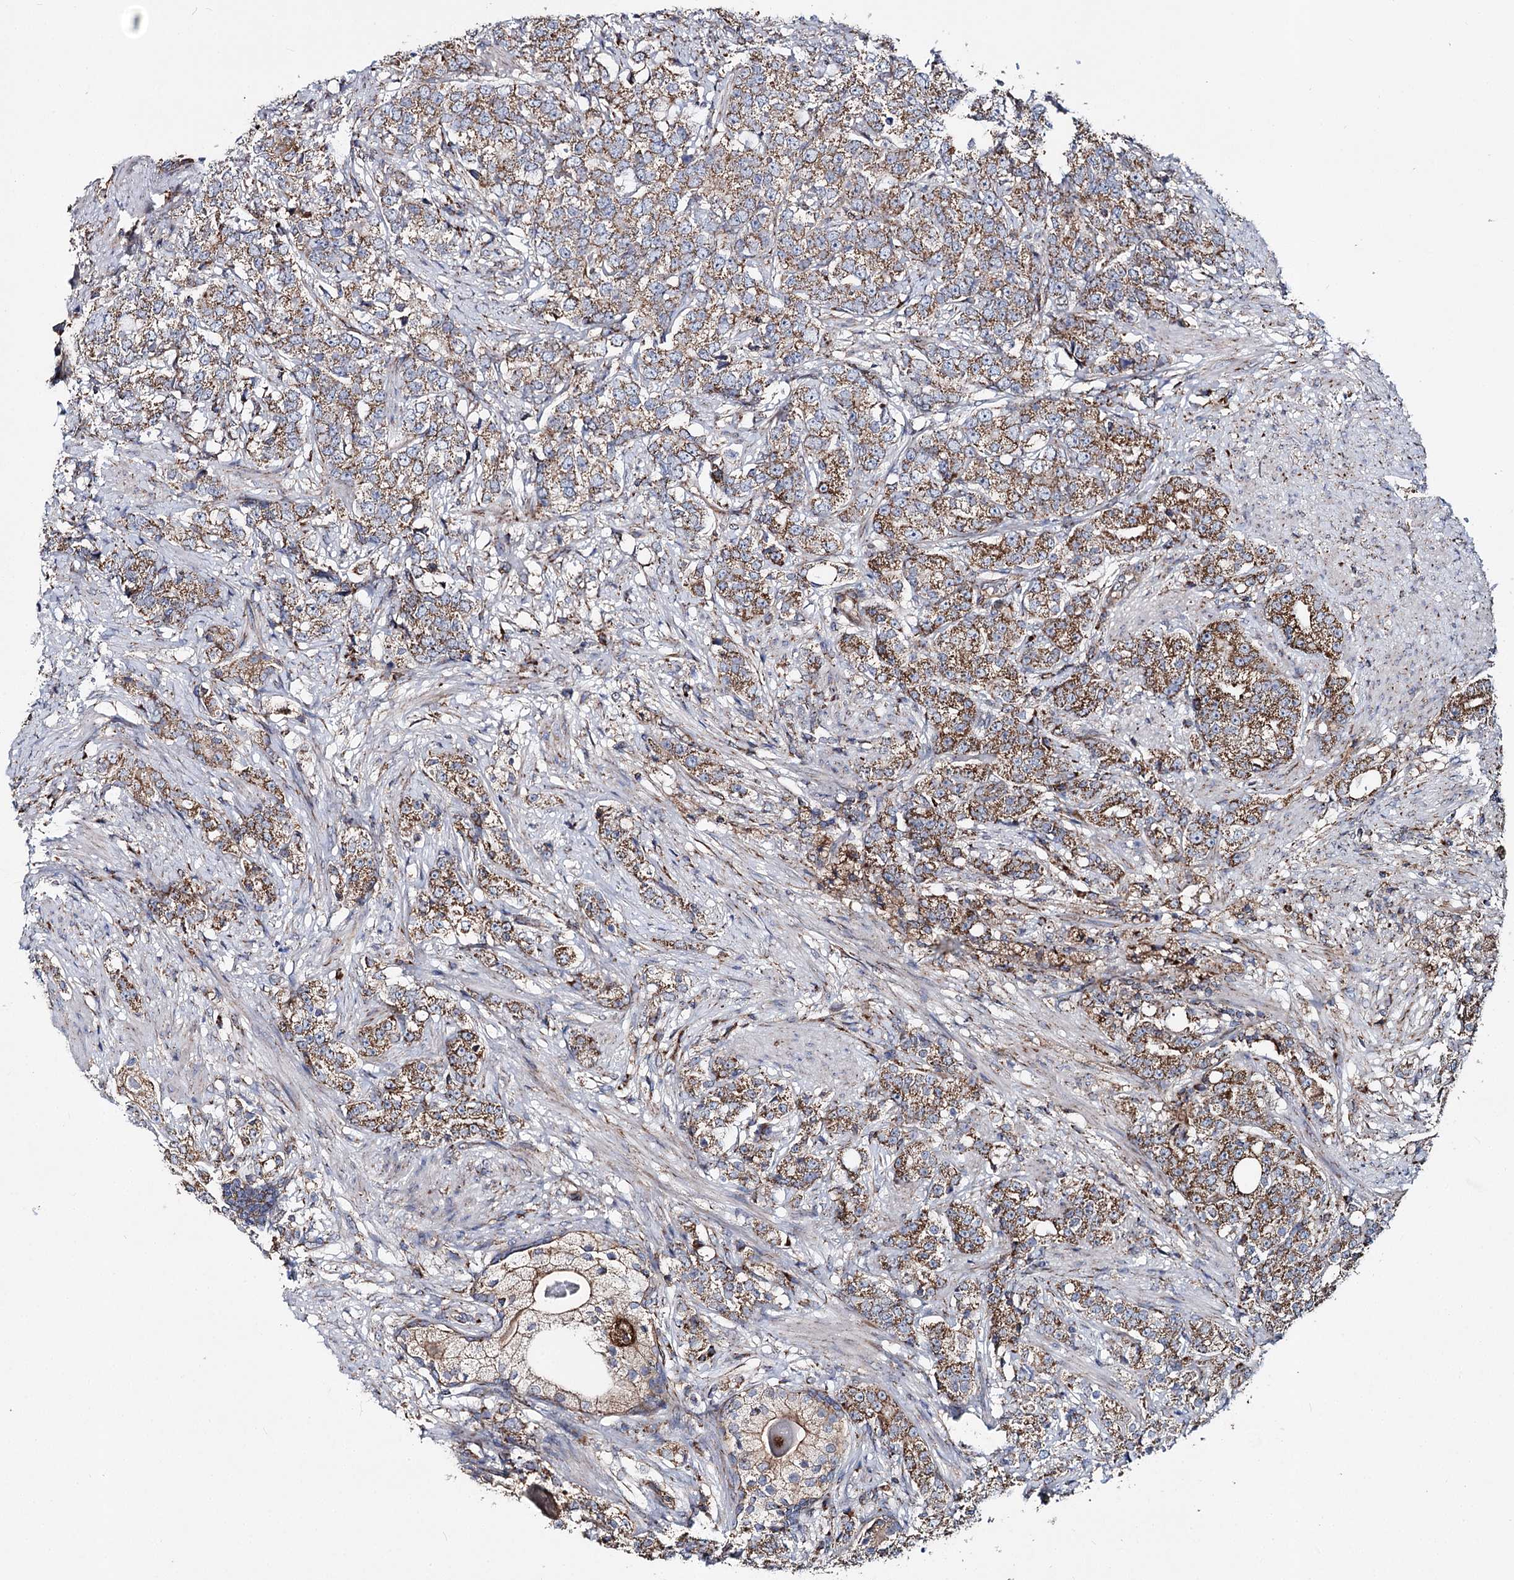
{"staining": {"intensity": "moderate", "quantity": ">75%", "location": "cytoplasmic/membranous"}, "tissue": "prostate cancer", "cell_type": "Tumor cells", "image_type": "cancer", "snomed": [{"axis": "morphology", "description": "Adenocarcinoma, High grade"}, {"axis": "topography", "description": "Prostate"}], "caption": "A medium amount of moderate cytoplasmic/membranous expression is appreciated in approximately >75% of tumor cells in prostate cancer tissue.", "gene": "MSANTD2", "patient": {"sex": "male", "age": 69}}